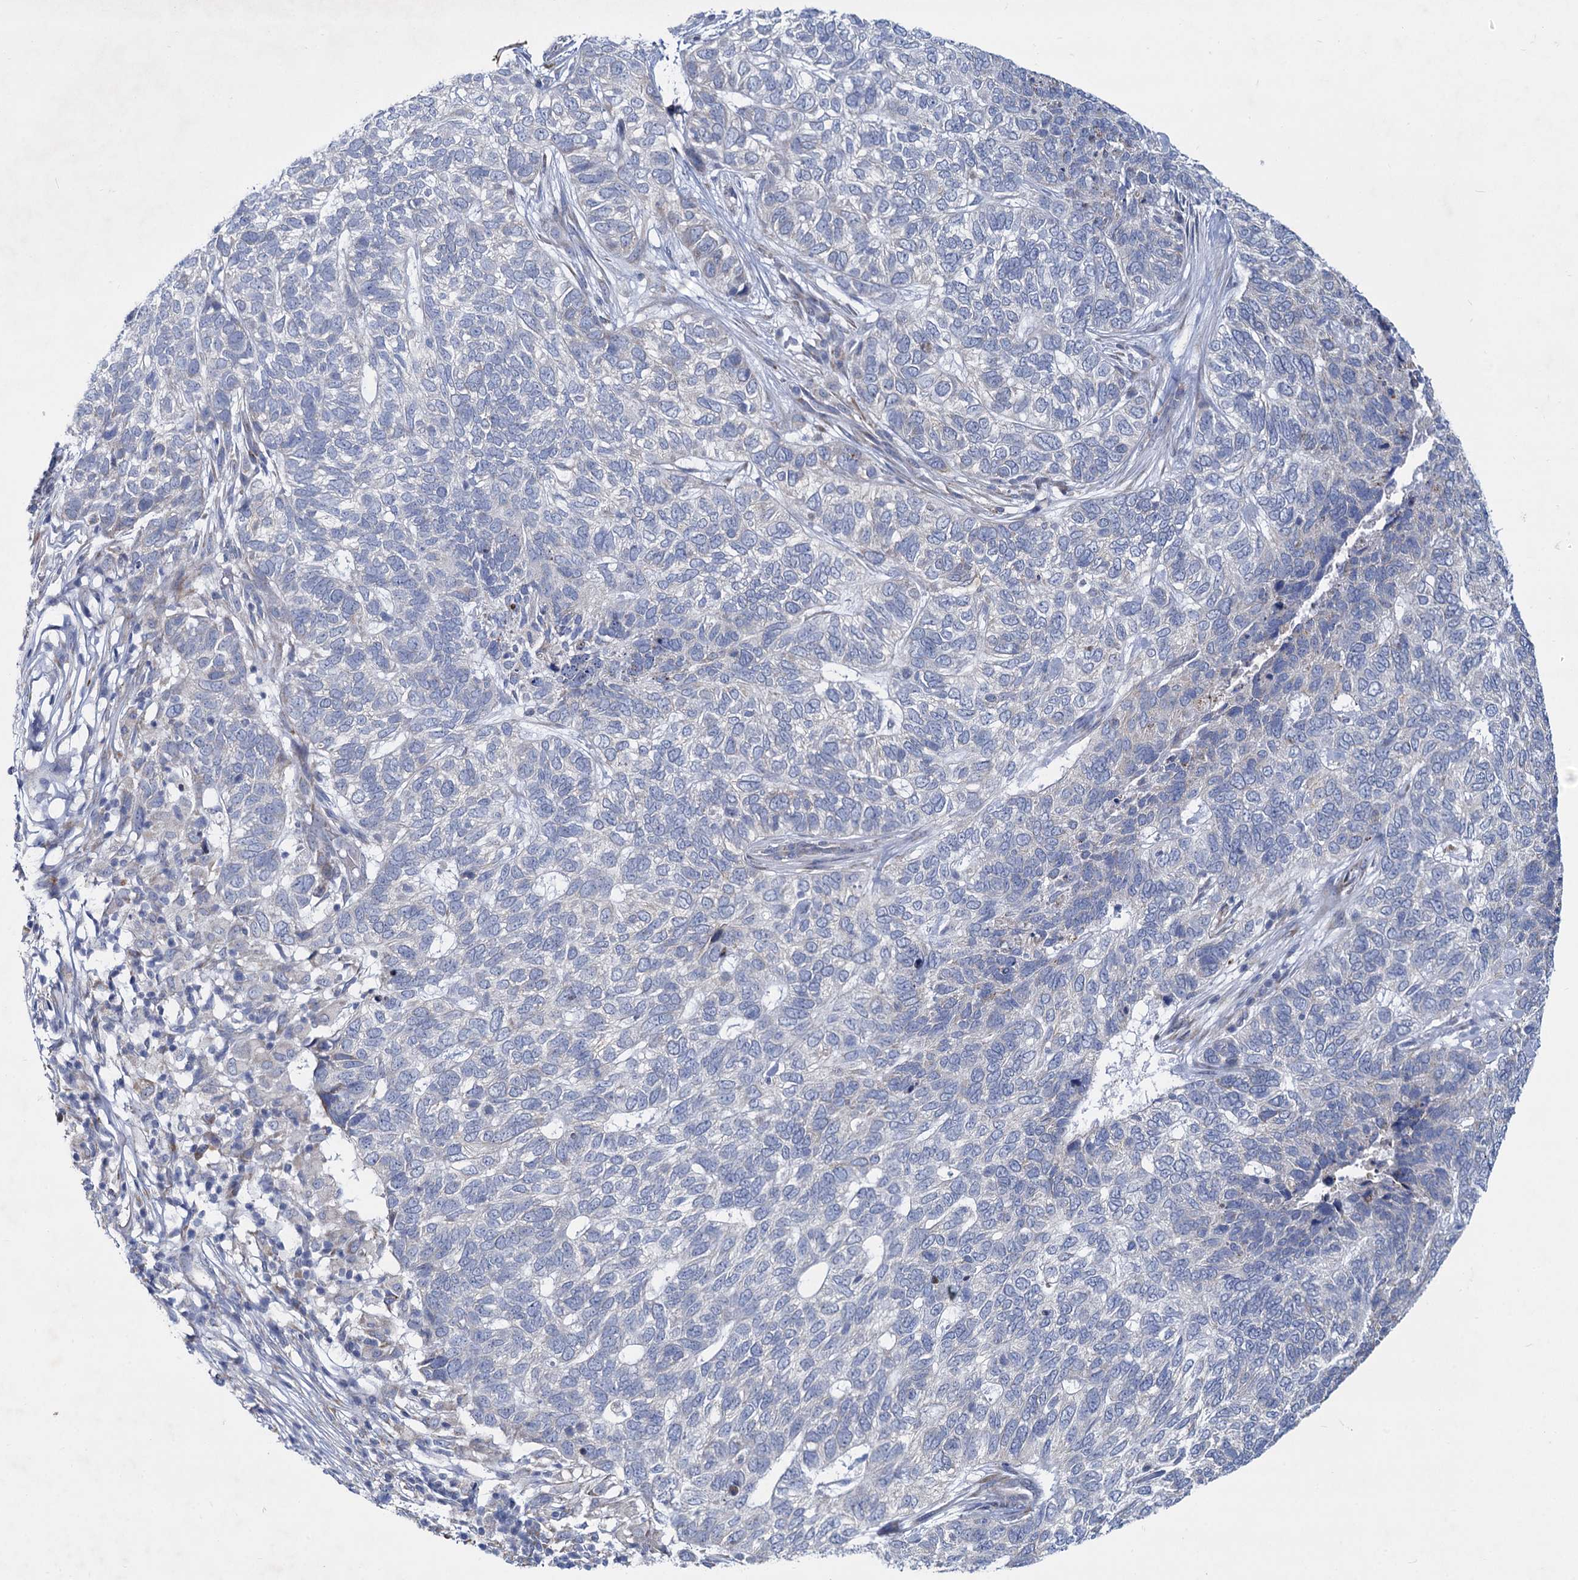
{"staining": {"intensity": "negative", "quantity": "none", "location": "none"}, "tissue": "skin cancer", "cell_type": "Tumor cells", "image_type": "cancer", "snomed": [{"axis": "morphology", "description": "Basal cell carcinoma"}, {"axis": "topography", "description": "Skin"}], "caption": "Micrograph shows no protein staining in tumor cells of skin cancer (basal cell carcinoma) tissue.", "gene": "PRSS35", "patient": {"sex": "female", "age": 65}}